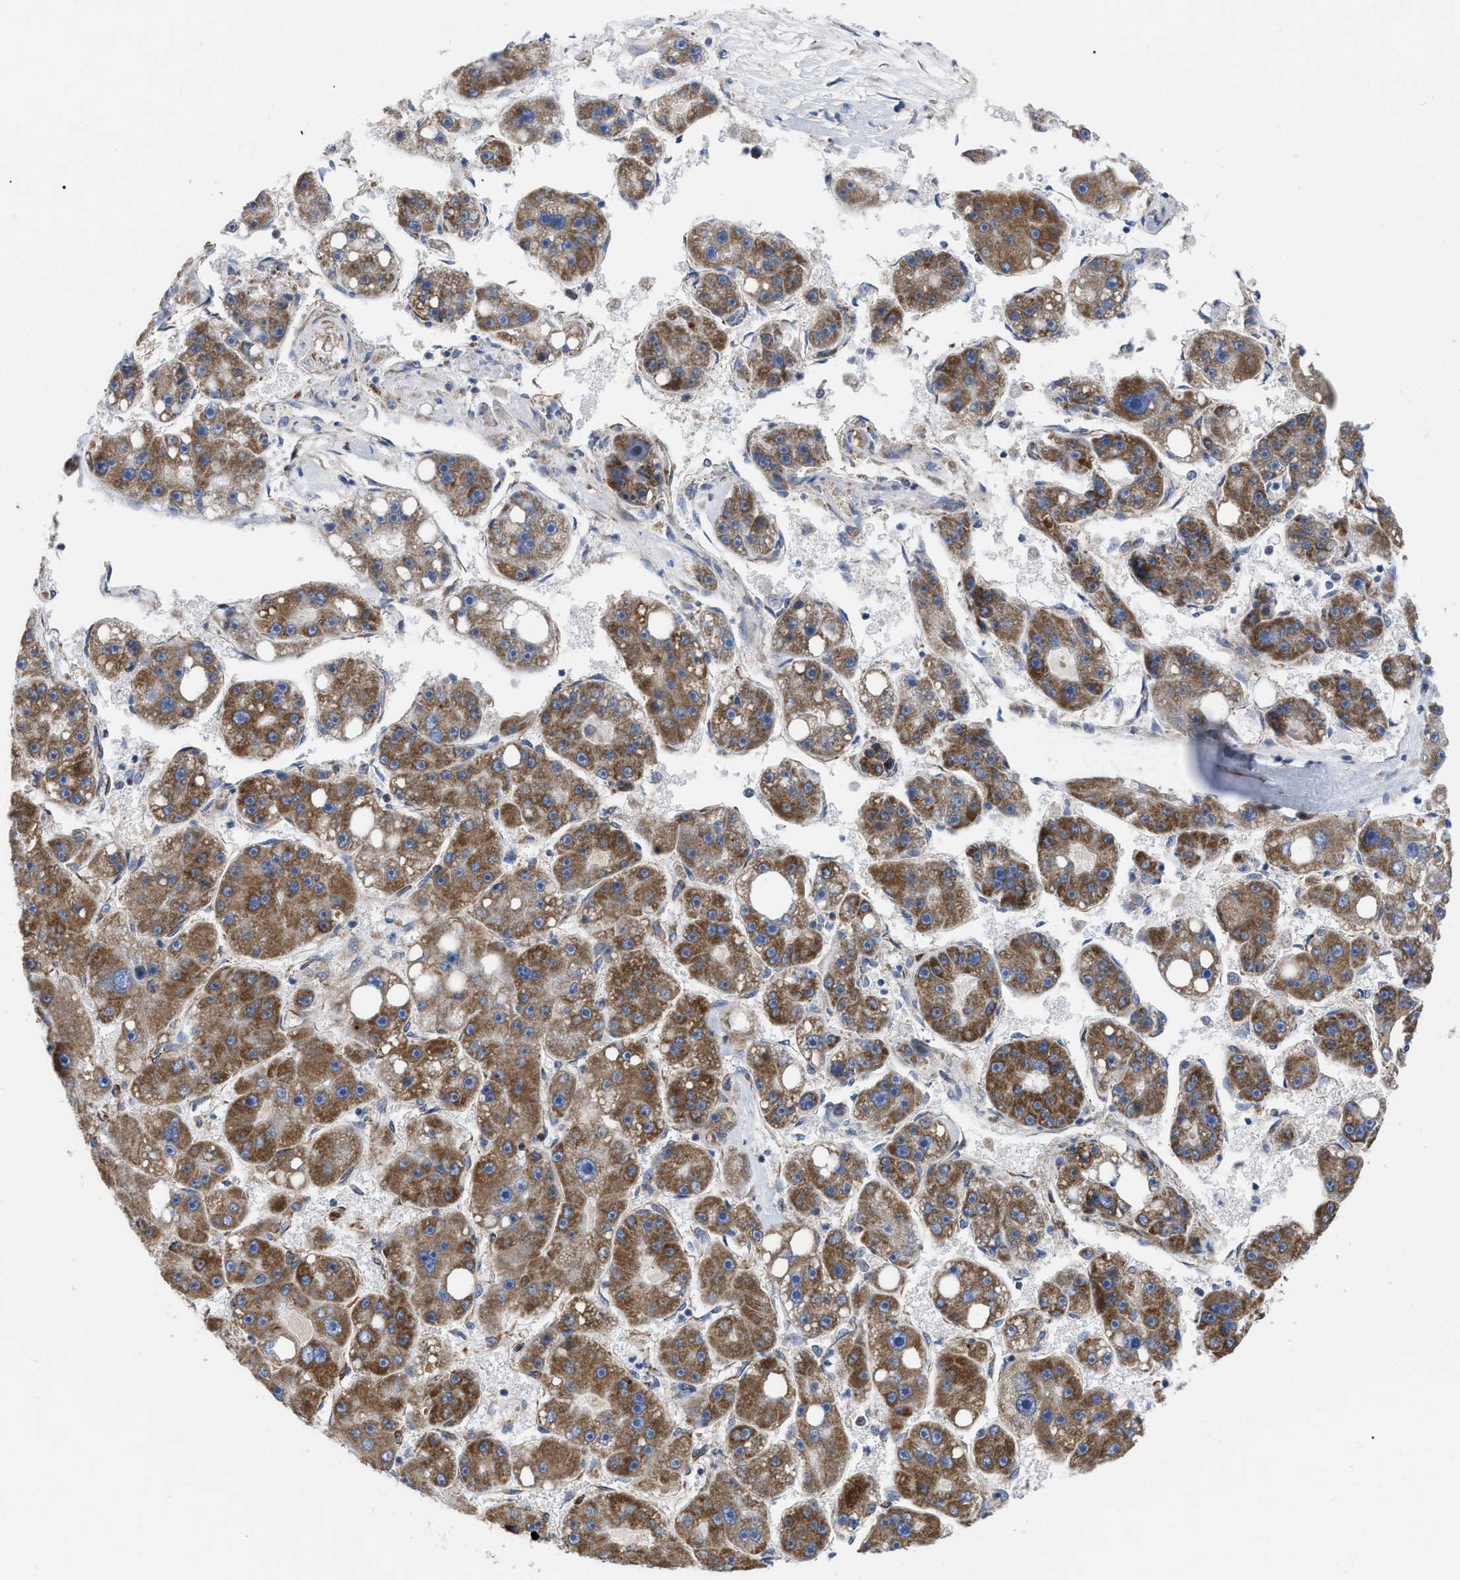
{"staining": {"intensity": "moderate", "quantity": ">75%", "location": "cytoplasmic/membranous"}, "tissue": "liver cancer", "cell_type": "Tumor cells", "image_type": "cancer", "snomed": [{"axis": "morphology", "description": "Carcinoma, Hepatocellular, NOS"}, {"axis": "topography", "description": "Liver"}], "caption": "Immunohistochemistry (IHC) (DAB (3,3'-diaminobenzidine)) staining of liver cancer displays moderate cytoplasmic/membranous protein positivity in about >75% of tumor cells.", "gene": "FAM120A", "patient": {"sex": "female", "age": 61}}